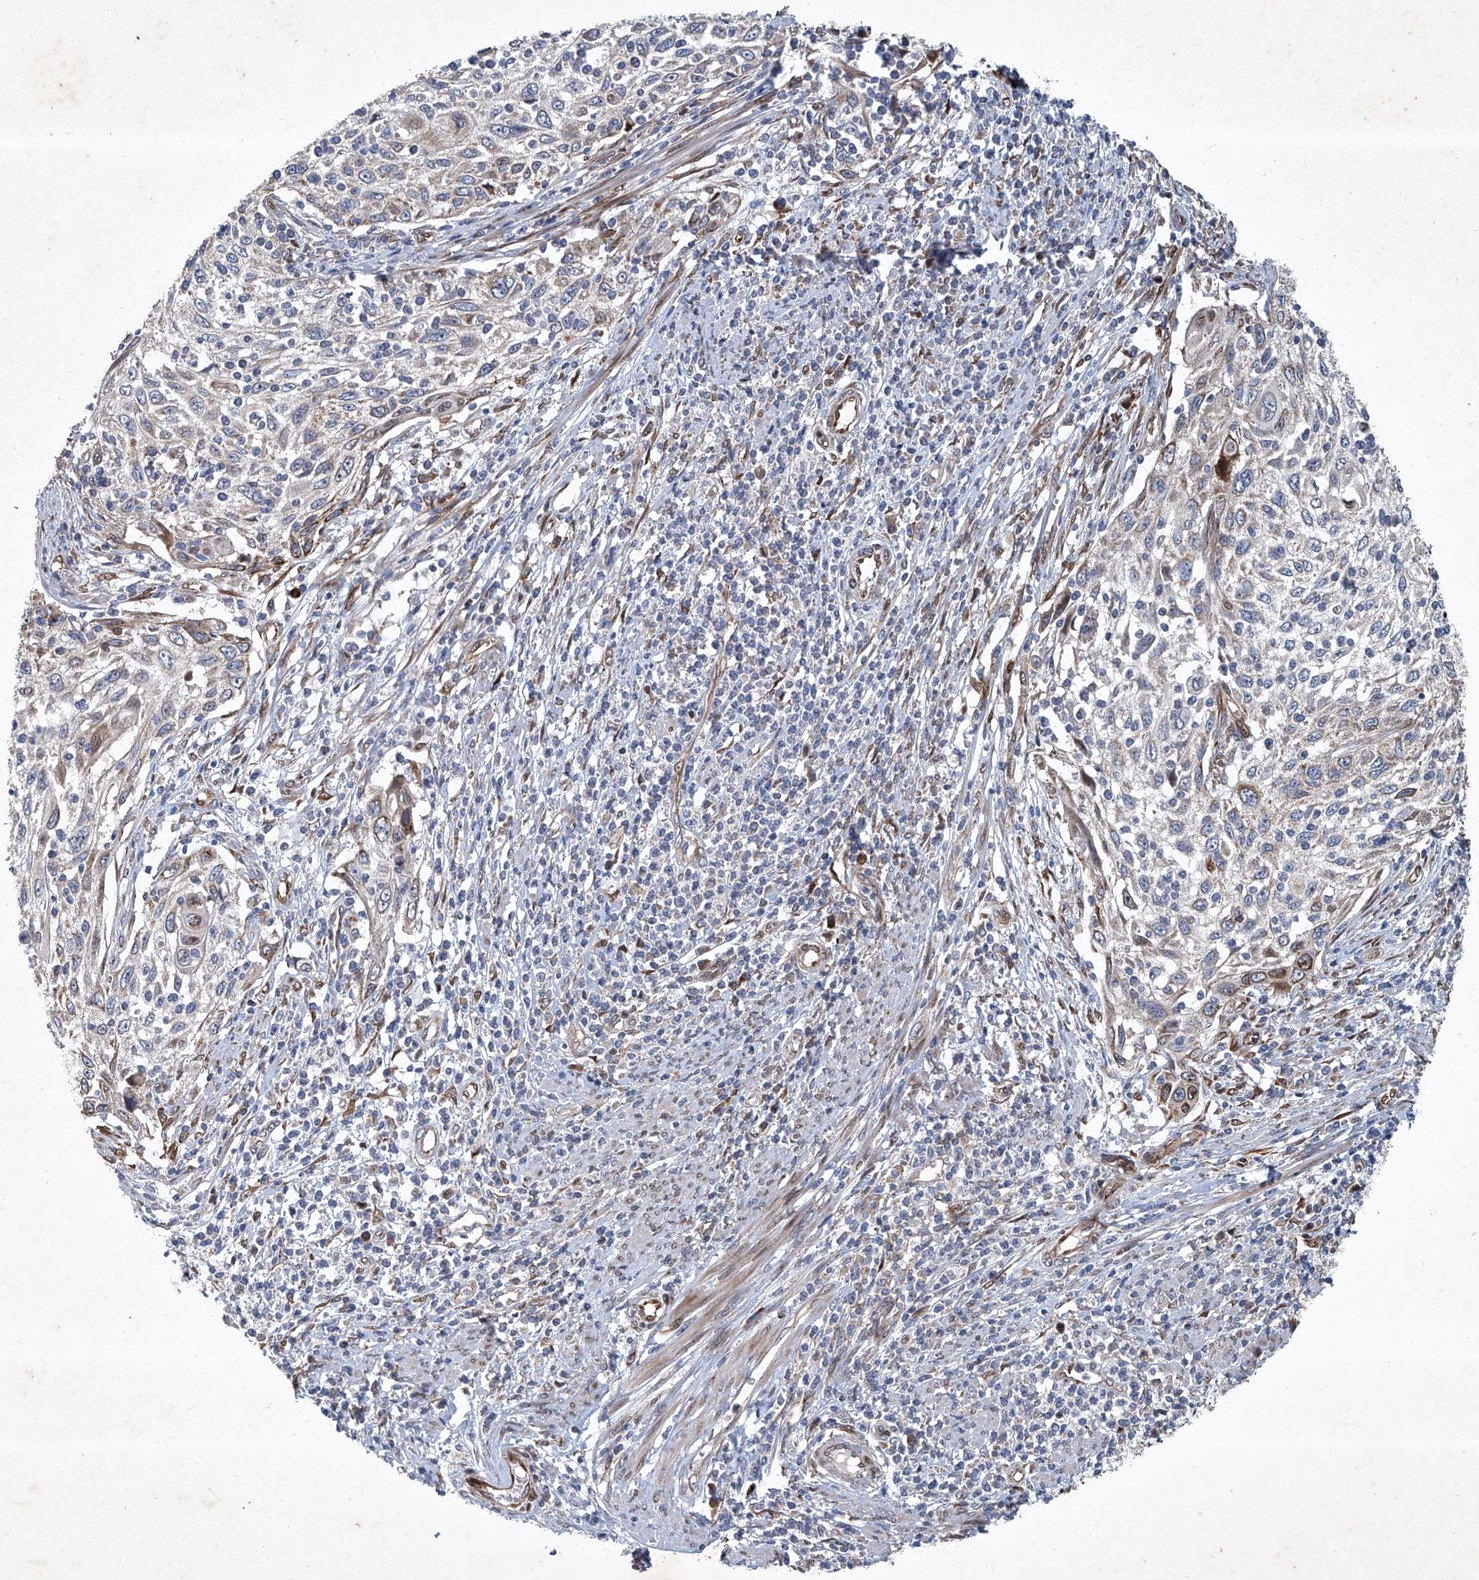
{"staining": {"intensity": "weak", "quantity": "<25%", "location": "cytoplasmic/membranous"}, "tissue": "cervical cancer", "cell_type": "Tumor cells", "image_type": "cancer", "snomed": [{"axis": "morphology", "description": "Squamous cell carcinoma, NOS"}, {"axis": "topography", "description": "Cervix"}], "caption": "Micrograph shows no protein staining in tumor cells of cervical squamous cell carcinoma tissue.", "gene": "GPR132", "patient": {"sex": "female", "age": 70}}